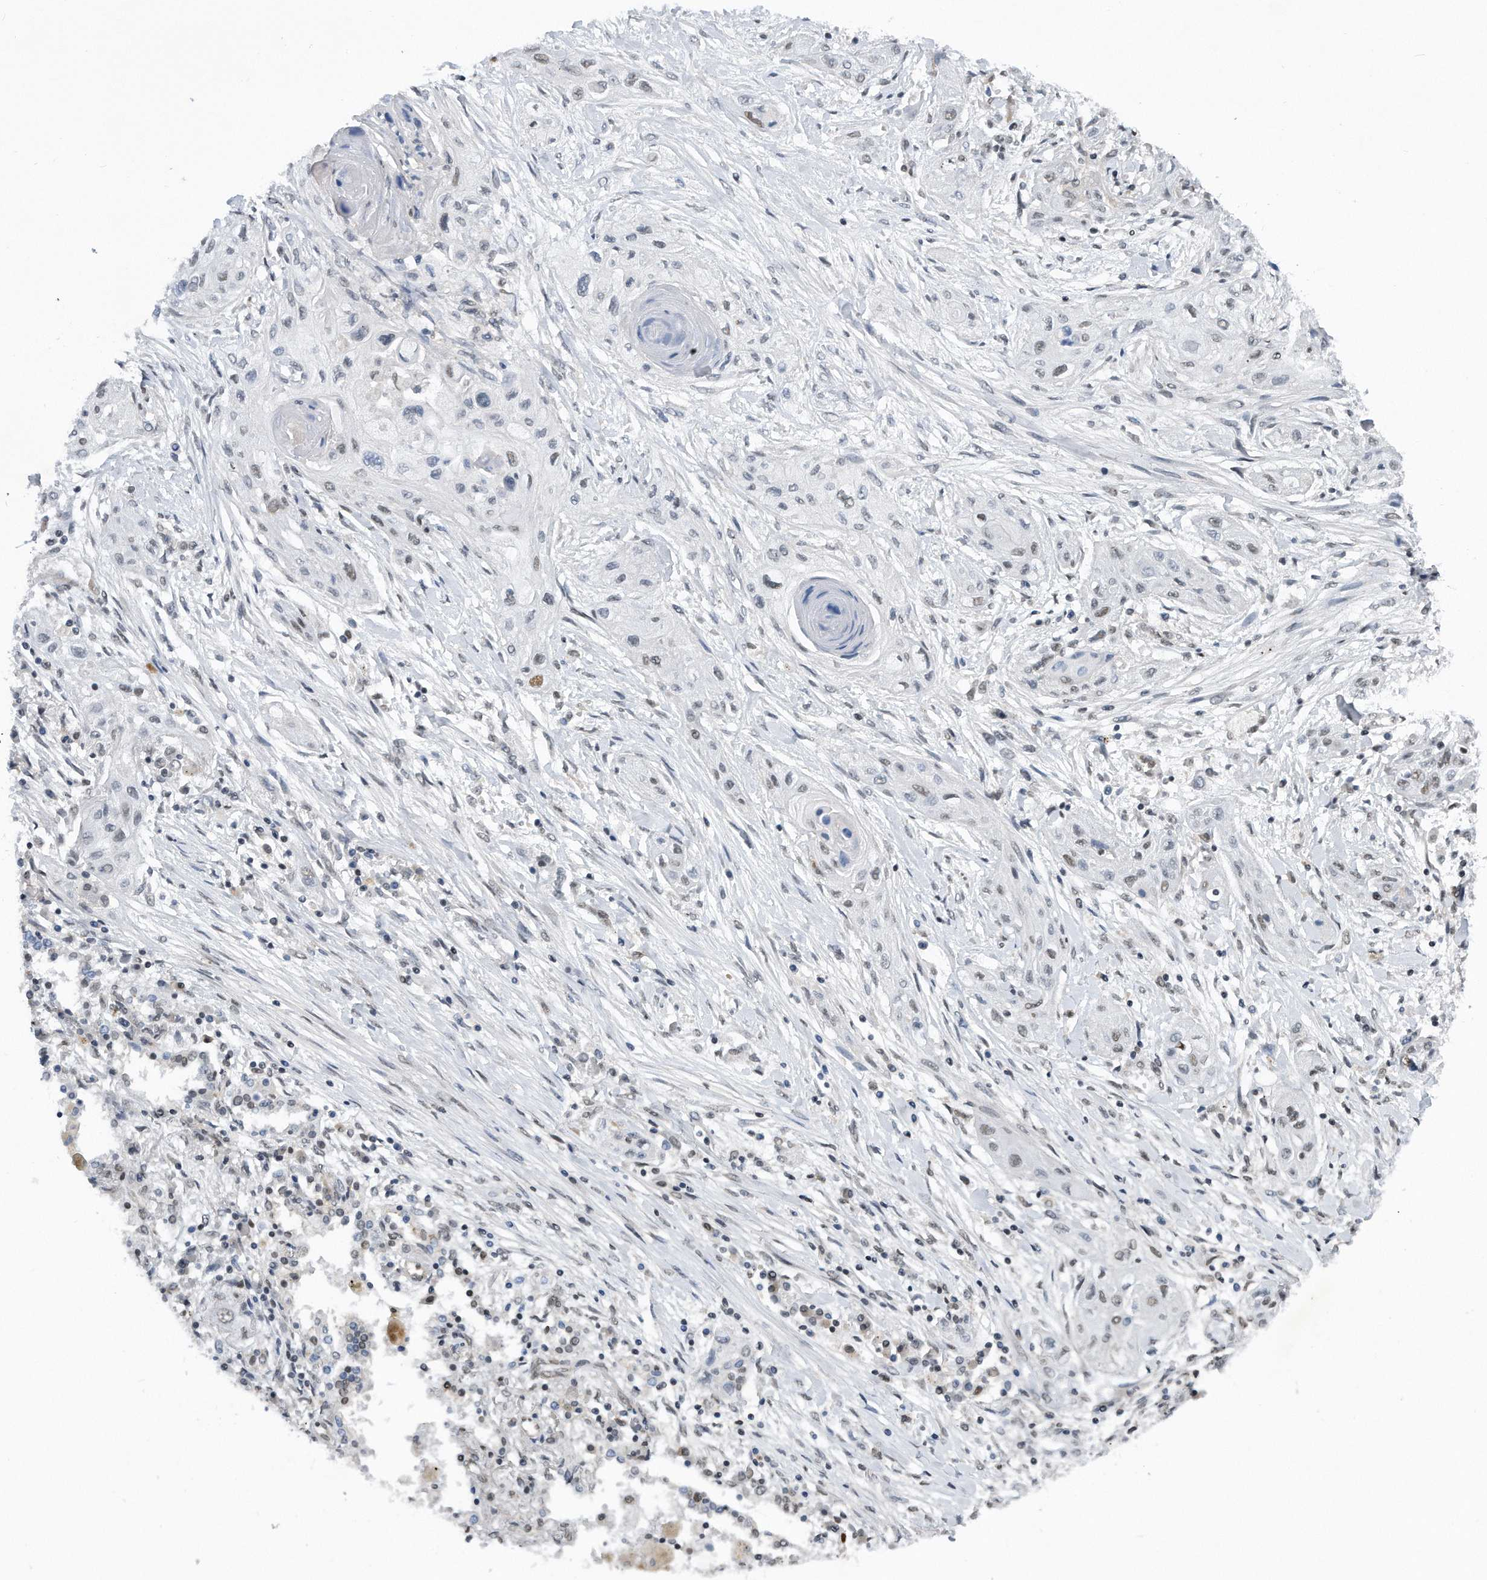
{"staining": {"intensity": "weak", "quantity": "<25%", "location": "nuclear"}, "tissue": "lung cancer", "cell_type": "Tumor cells", "image_type": "cancer", "snomed": [{"axis": "morphology", "description": "Squamous cell carcinoma, NOS"}, {"axis": "topography", "description": "Lung"}], "caption": "The immunohistochemistry (IHC) photomicrograph has no significant expression in tumor cells of lung cancer tissue.", "gene": "TP53INP1", "patient": {"sex": "female", "age": 47}}